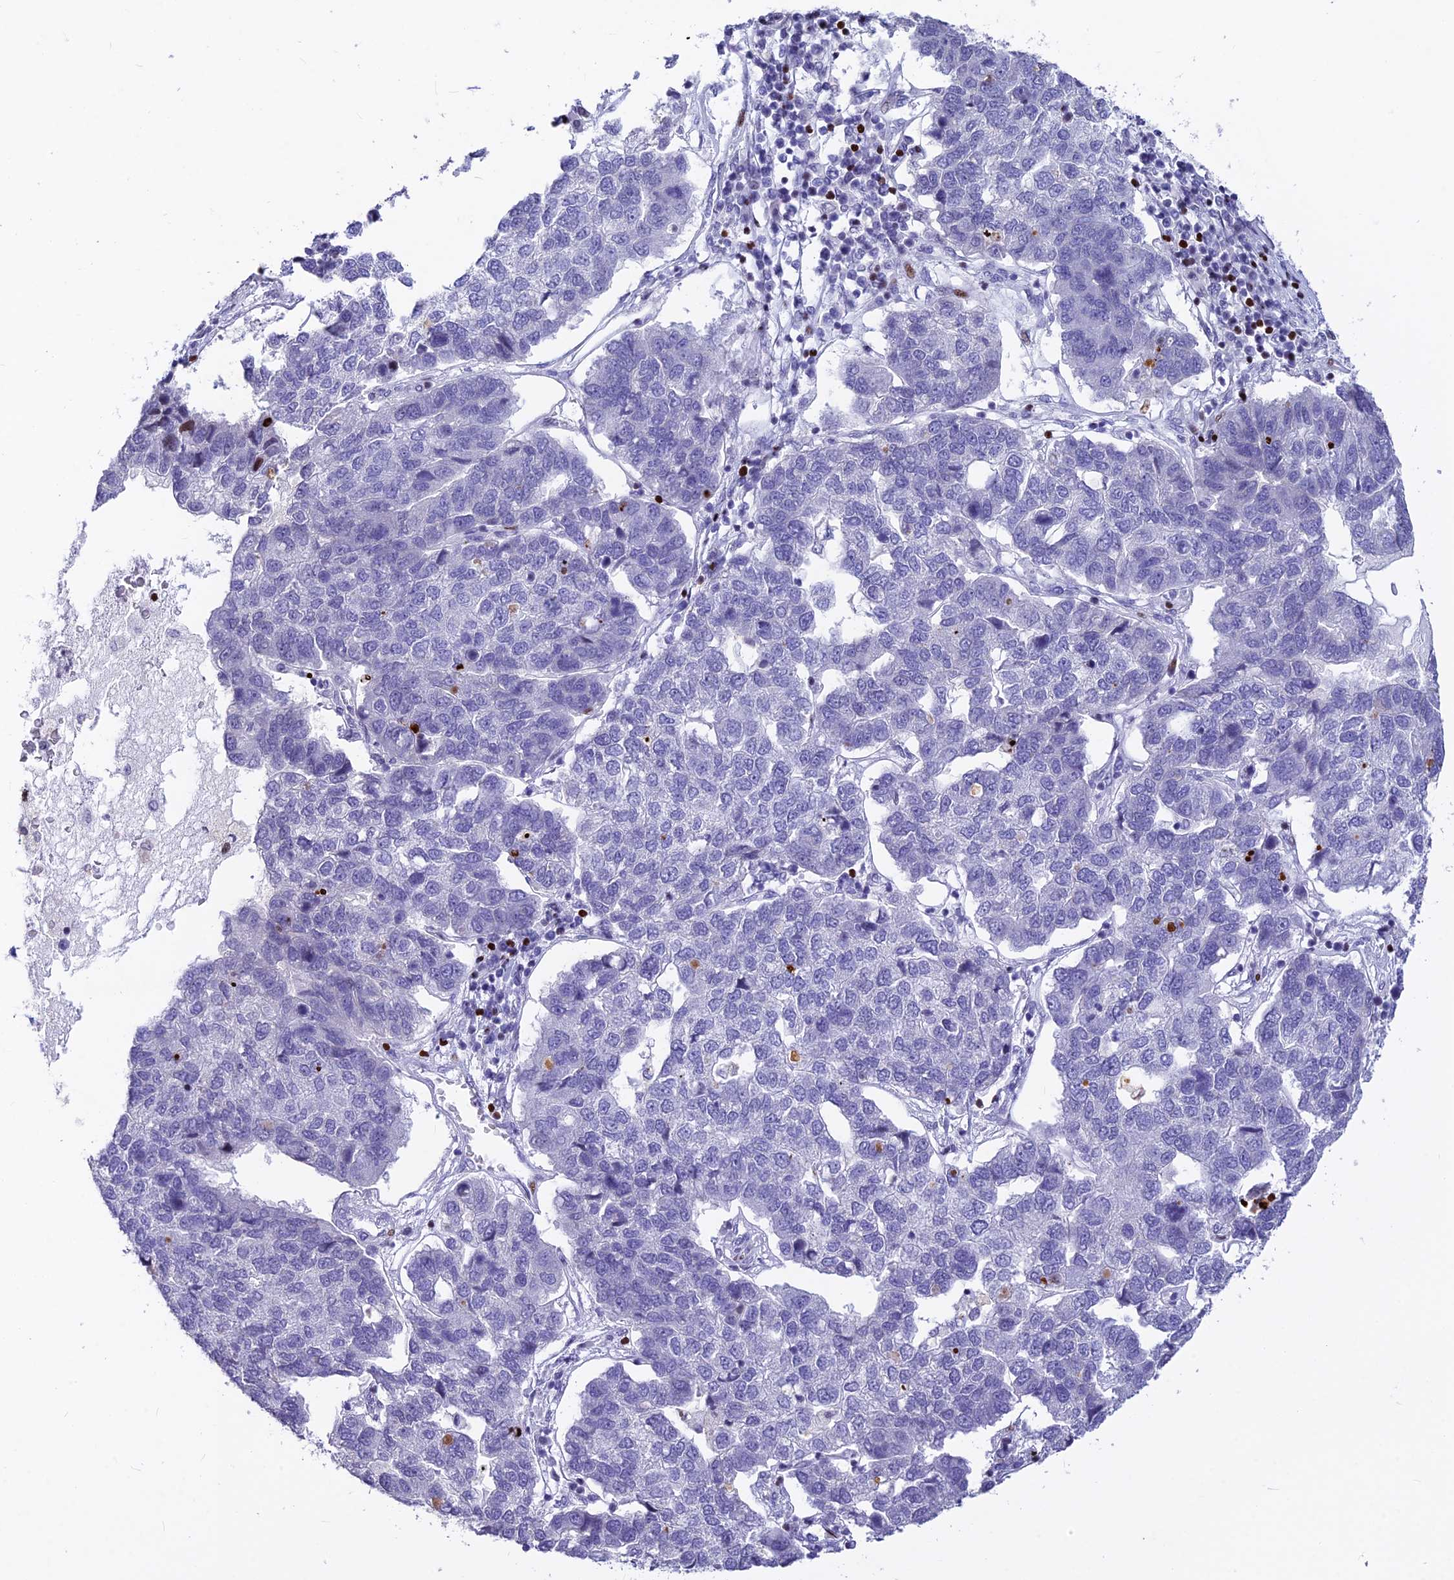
{"staining": {"intensity": "negative", "quantity": "none", "location": "none"}, "tissue": "pancreatic cancer", "cell_type": "Tumor cells", "image_type": "cancer", "snomed": [{"axis": "morphology", "description": "Adenocarcinoma, NOS"}, {"axis": "topography", "description": "Pancreas"}], "caption": "IHC of pancreatic adenocarcinoma demonstrates no positivity in tumor cells.", "gene": "PRPS1", "patient": {"sex": "female", "age": 61}}